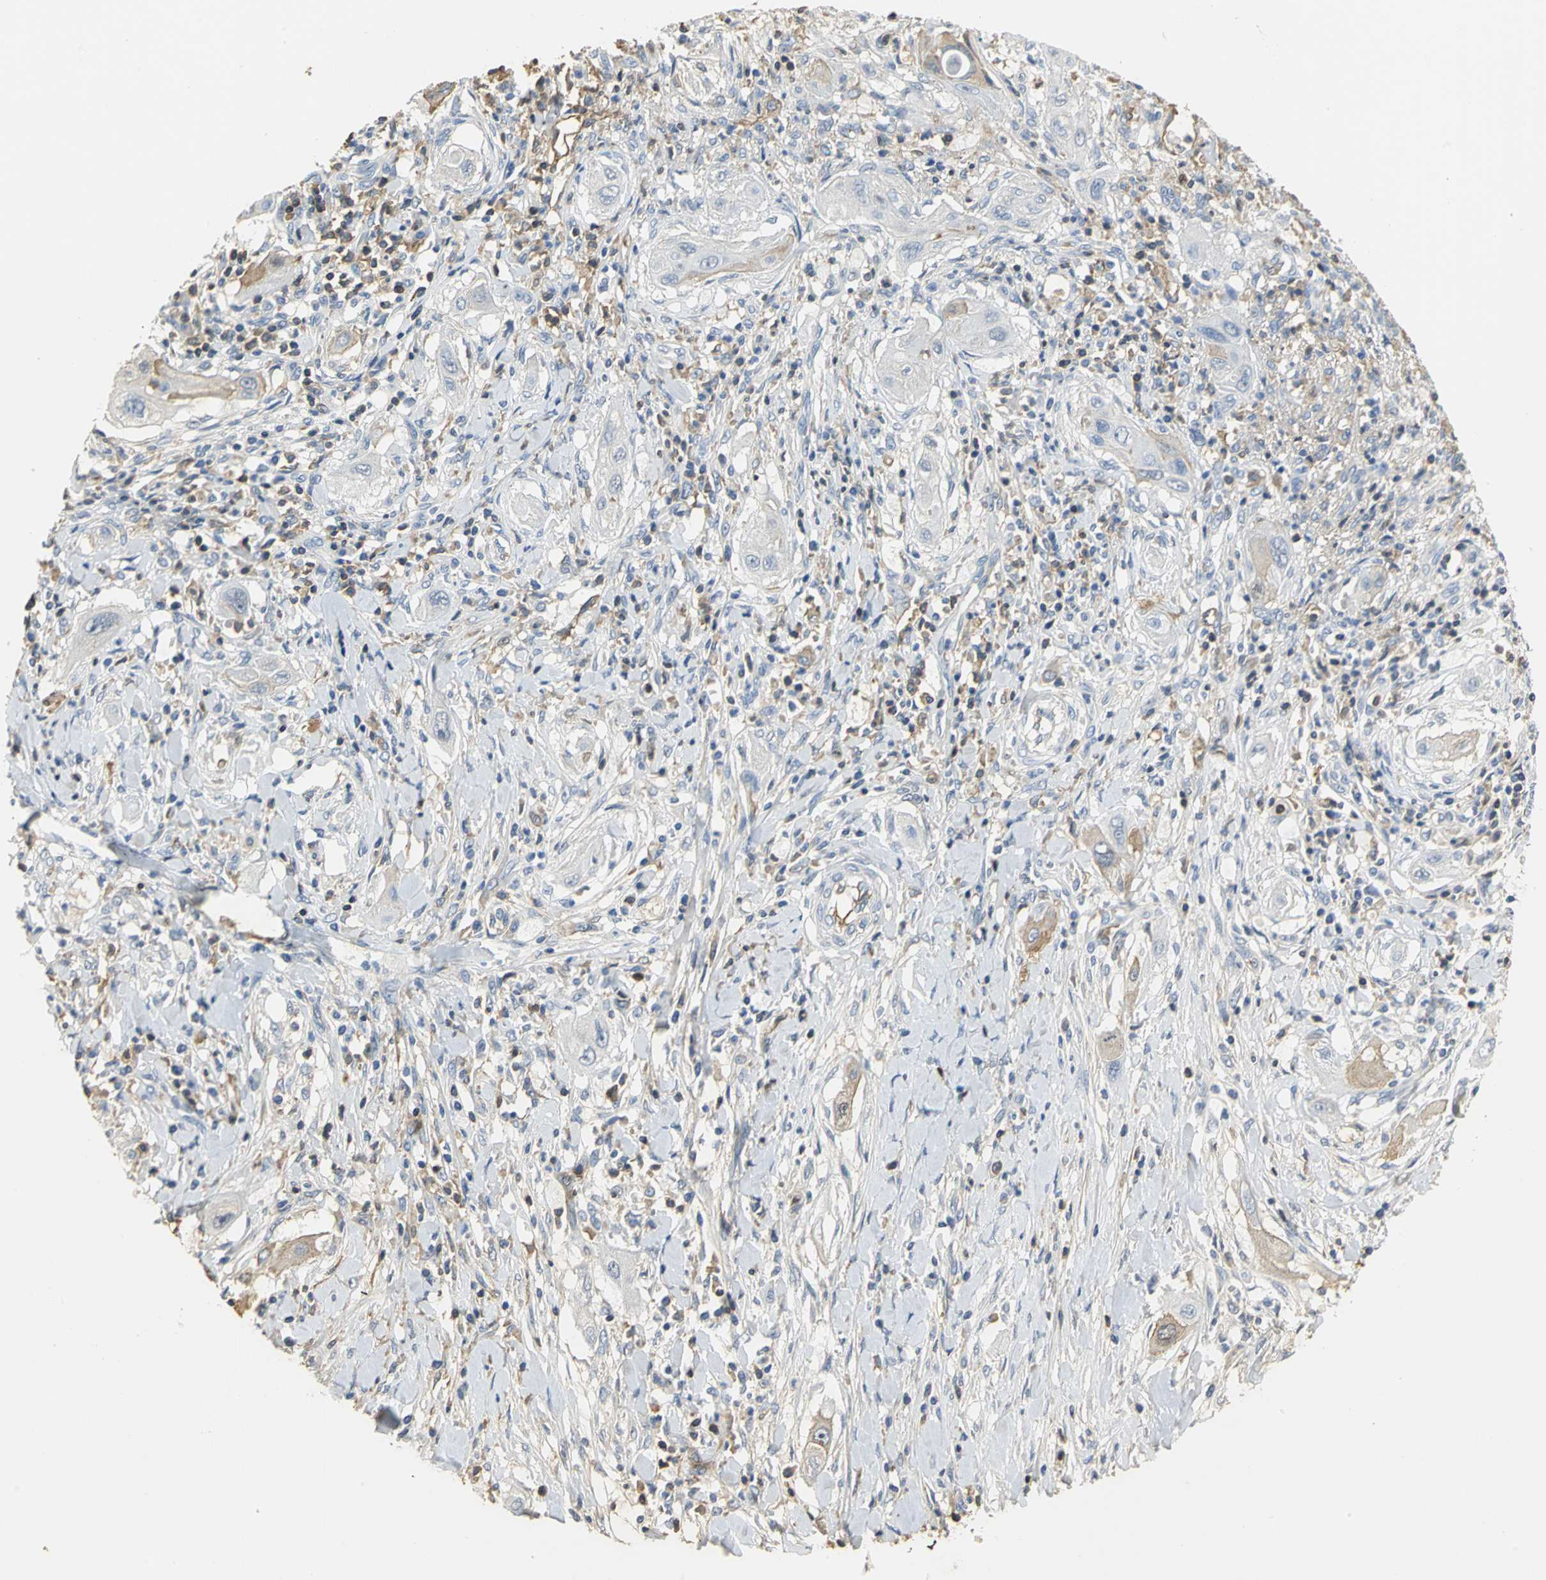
{"staining": {"intensity": "moderate", "quantity": "<25%", "location": "cytoplasmic/membranous"}, "tissue": "lung cancer", "cell_type": "Tumor cells", "image_type": "cancer", "snomed": [{"axis": "morphology", "description": "Squamous cell carcinoma, NOS"}, {"axis": "topography", "description": "Lung"}], "caption": "Squamous cell carcinoma (lung) was stained to show a protein in brown. There is low levels of moderate cytoplasmic/membranous positivity in about <25% of tumor cells. The staining was performed using DAB (3,3'-diaminobenzidine), with brown indicating positive protein expression. Nuclei are stained blue with hematoxylin.", "gene": "GYG2", "patient": {"sex": "female", "age": 47}}